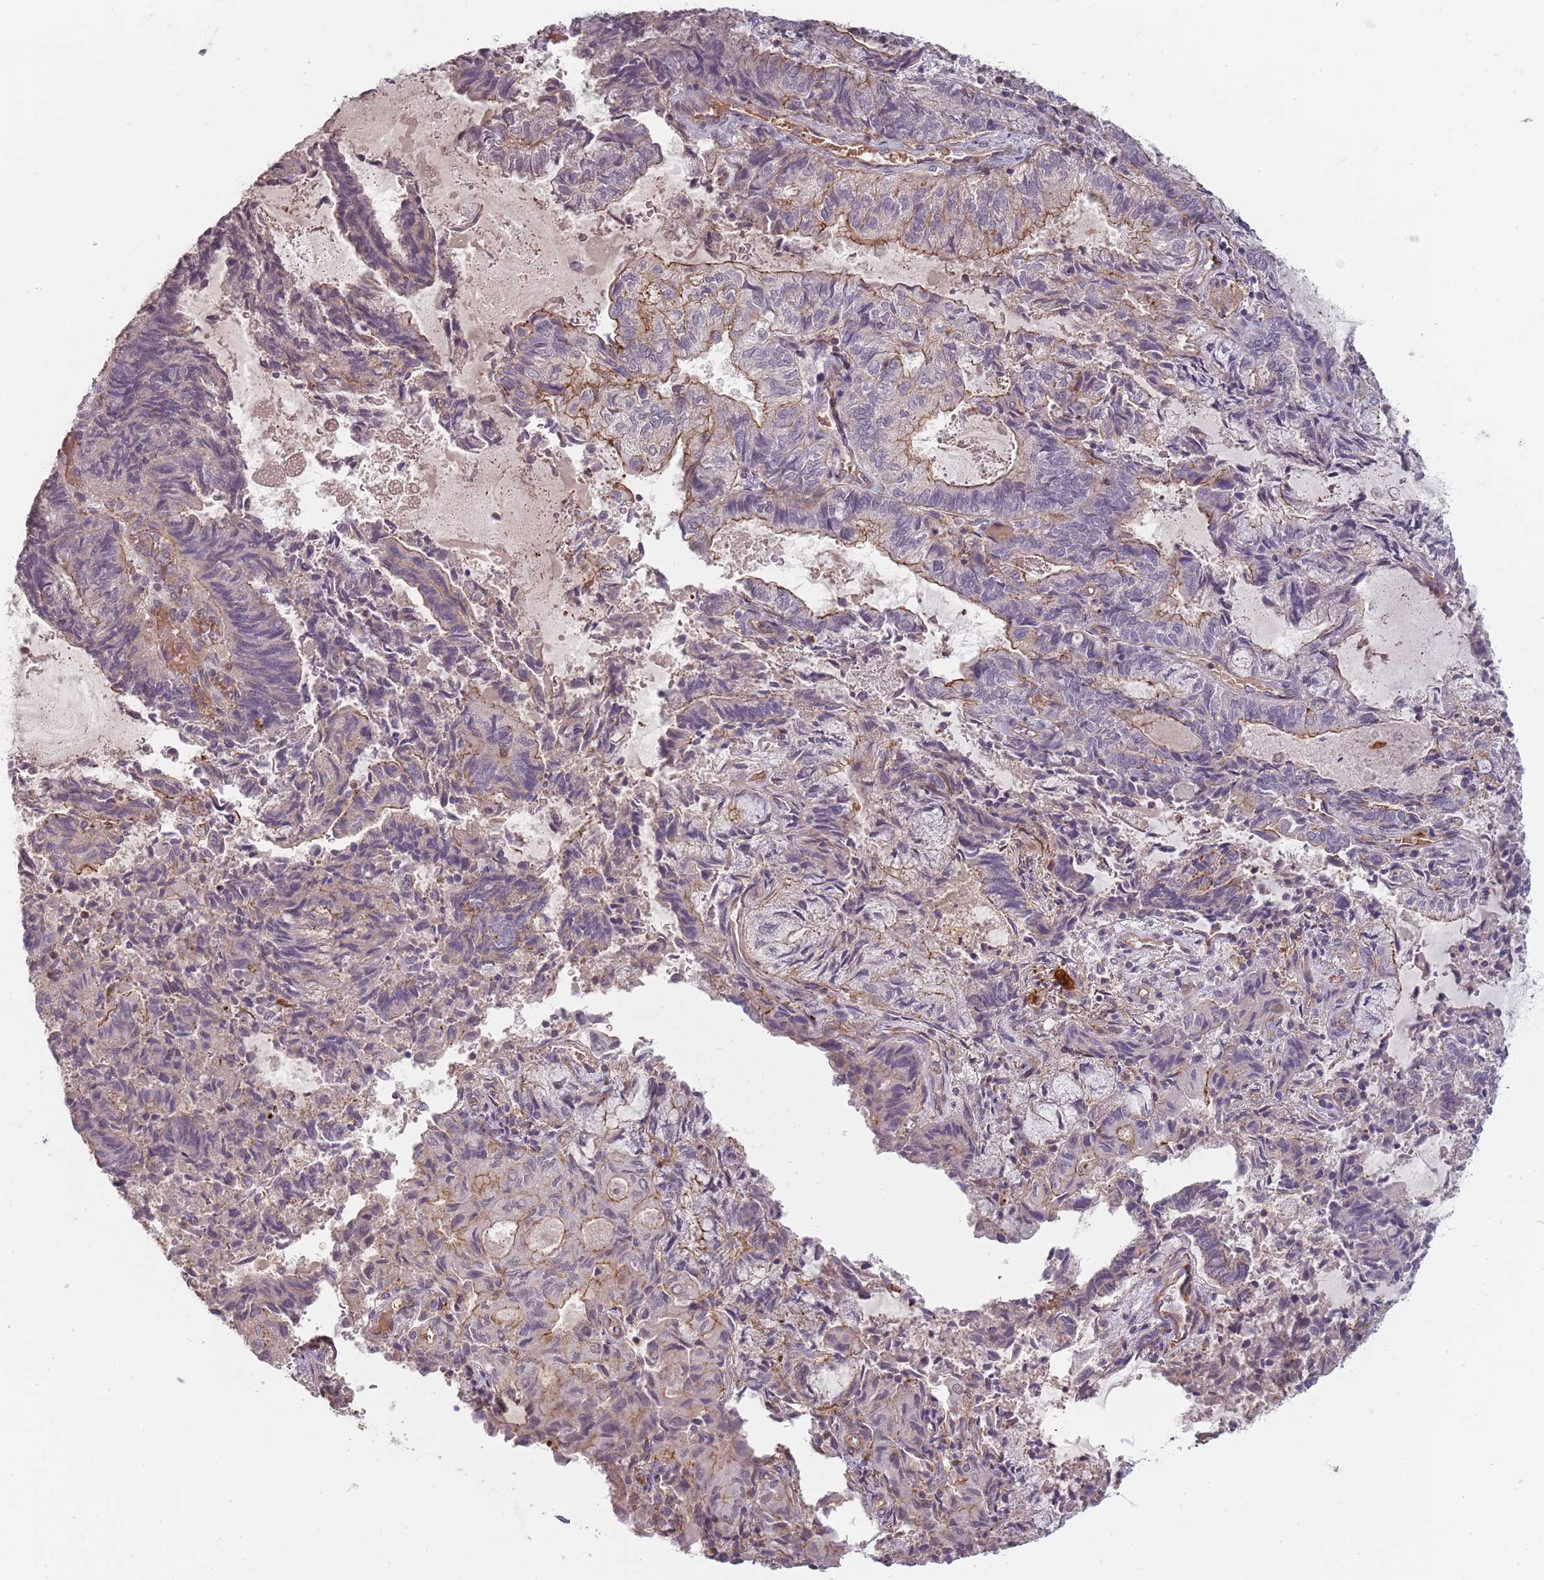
{"staining": {"intensity": "moderate", "quantity": "<25%", "location": "cytoplasmic/membranous"}, "tissue": "endometrial cancer", "cell_type": "Tumor cells", "image_type": "cancer", "snomed": [{"axis": "morphology", "description": "Adenocarcinoma, NOS"}, {"axis": "topography", "description": "Endometrium"}], "caption": "This histopathology image demonstrates immunohistochemistry (IHC) staining of human endometrial cancer, with low moderate cytoplasmic/membranous positivity in about <25% of tumor cells.", "gene": "PPP1R14C", "patient": {"sex": "female", "age": 80}}